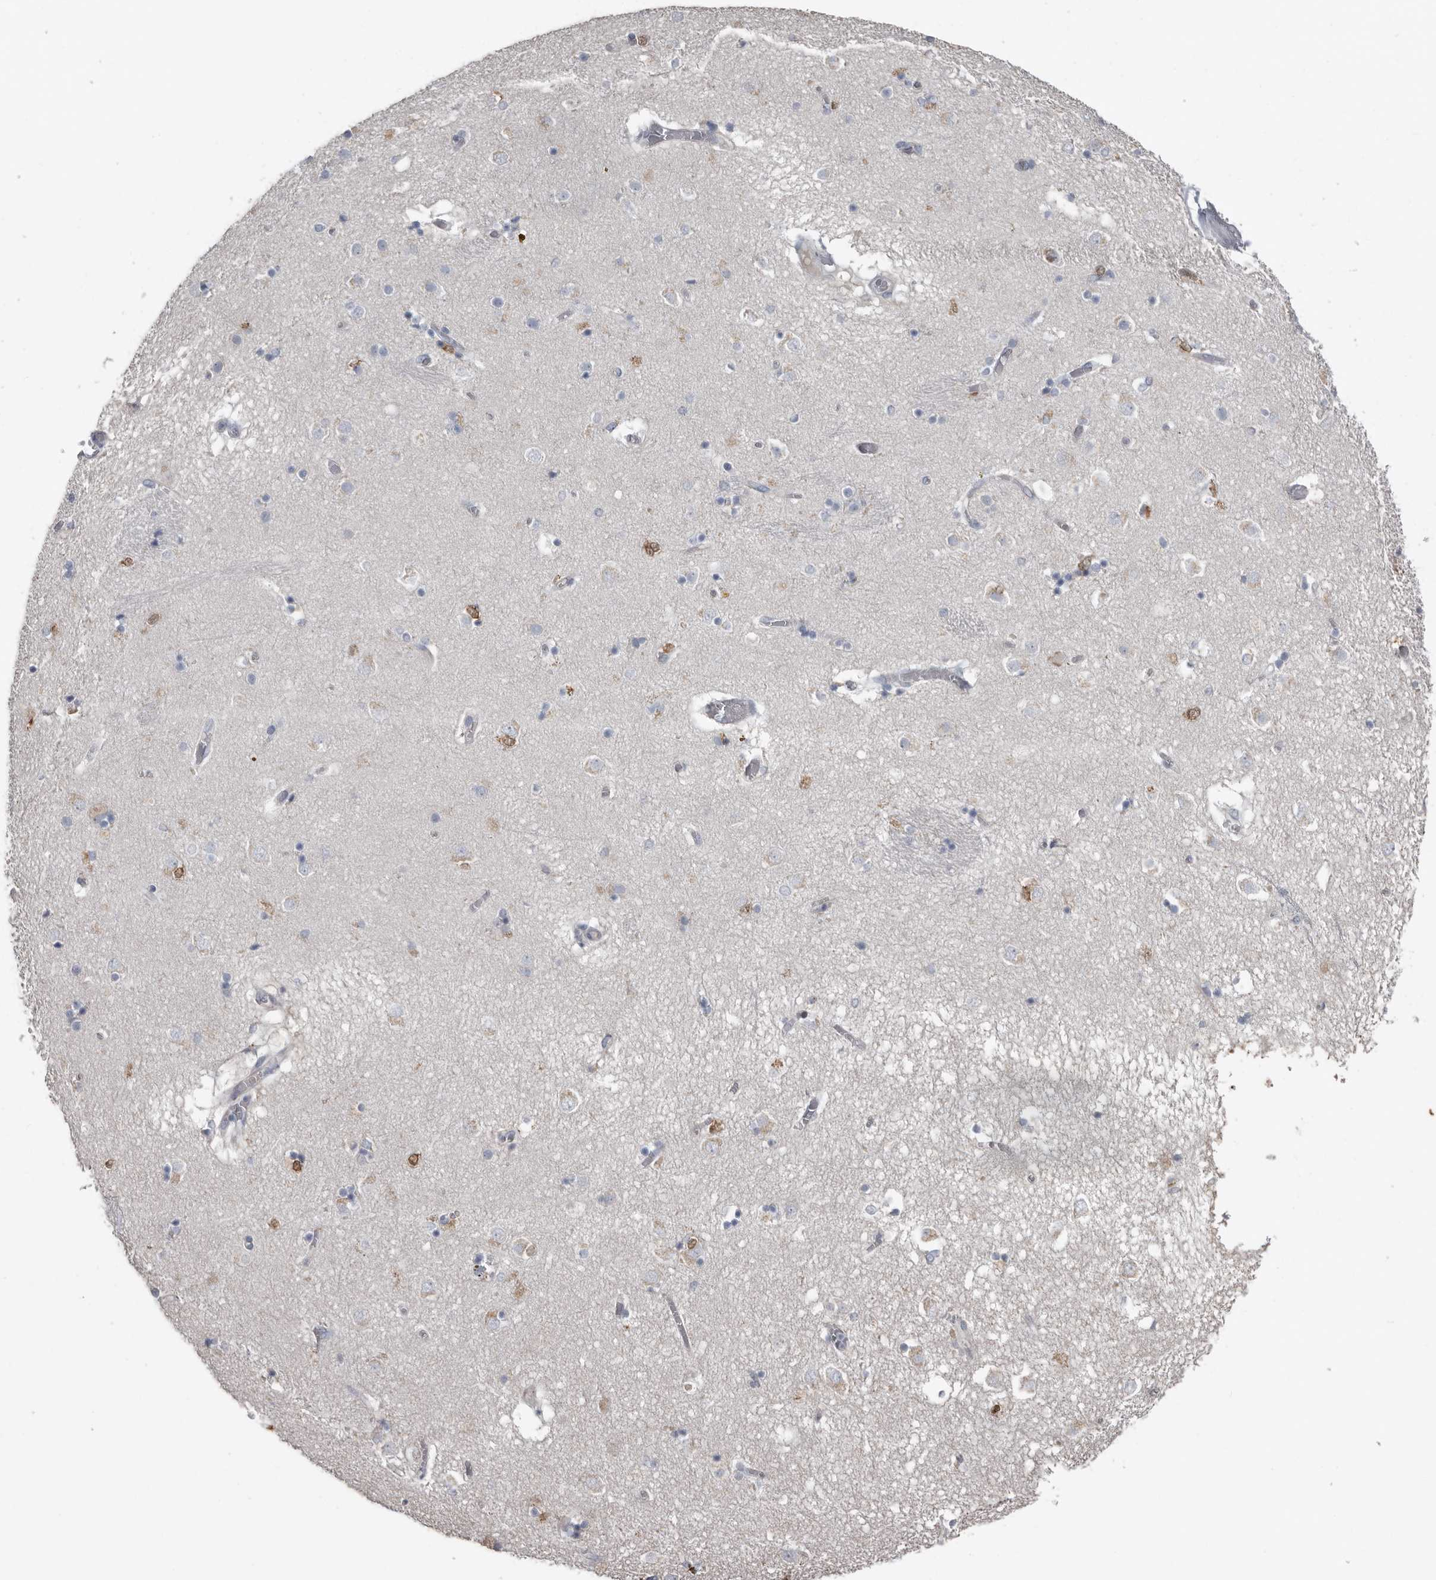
{"staining": {"intensity": "strong", "quantity": "<25%", "location": "cytoplasmic/membranous,nuclear"}, "tissue": "caudate", "cell_type": "Glial cells", "image_type": "normal", "snomed": [{"axis": "morphology", "description": "Normal tissue, NOS"}, {"axis": "topography", "description": "Lateral ventricle wall"}], "caption": "Glial cells reveal strong cytoplasmic/membranous,nuclear positivity in approximately <25% of cells in normal caudate.", "gene": "FABP7", "patient": {"sex": "male", "age": 70}}